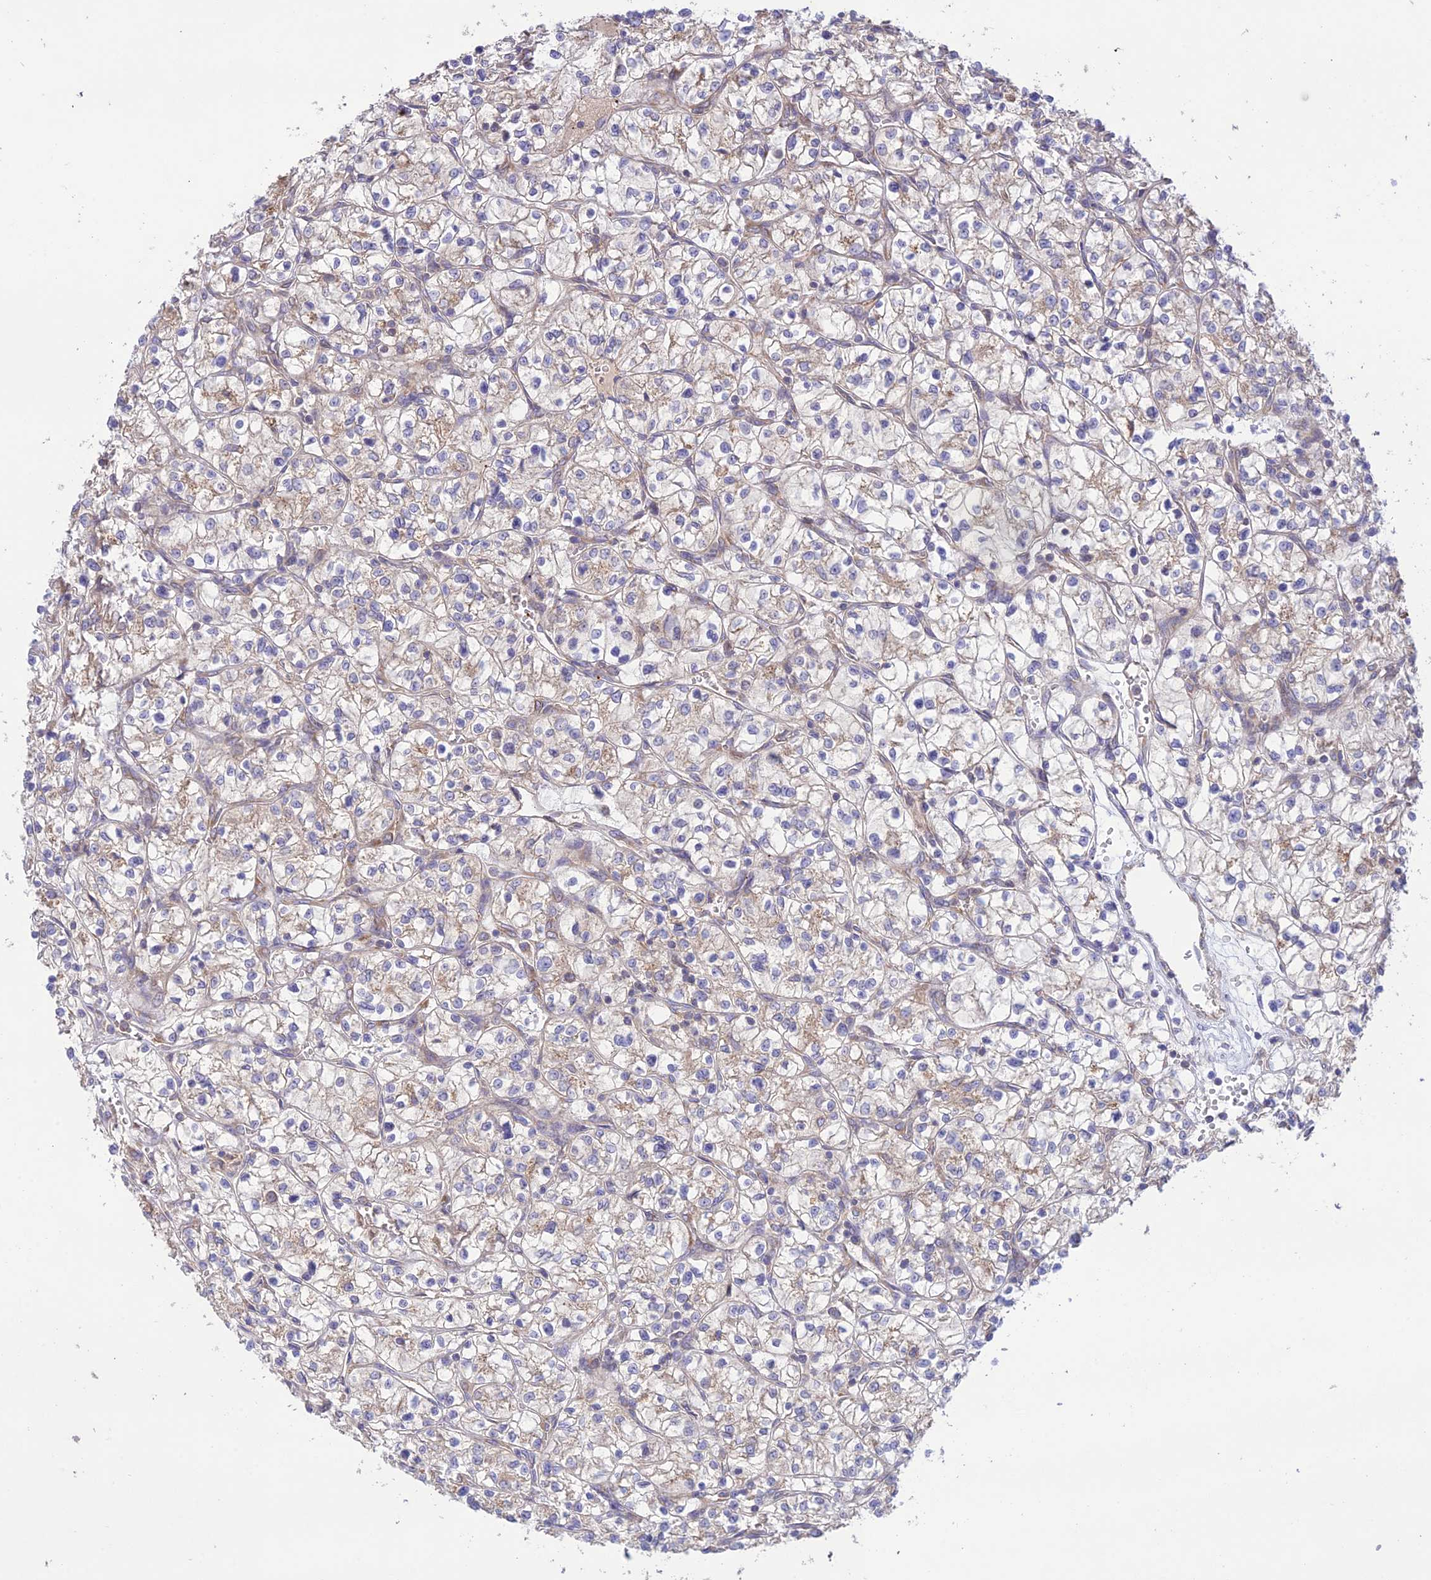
{"staining": {"intensity": "weak", "quantity": "25%-75%", "location": "cytoplasmic/membranous"}, "tissue": "renal cancer", "cell_type": "Tumor cells", "image_type": "cancer", "snomed": [{"axis": "morphology", "description": "Adenocarcinoma, NOS"}, {"axis": "topography", "description": "Kidney"}], "caption": "Adenocarcinoma (renal) was stained to show a protein in brown. There is low levels of weak cytoplasmic/membranous expression in approximately 25%-75% of tumor cells.", "gene": "TMEM259", "patient": {"sex": "female", "age": 64}}